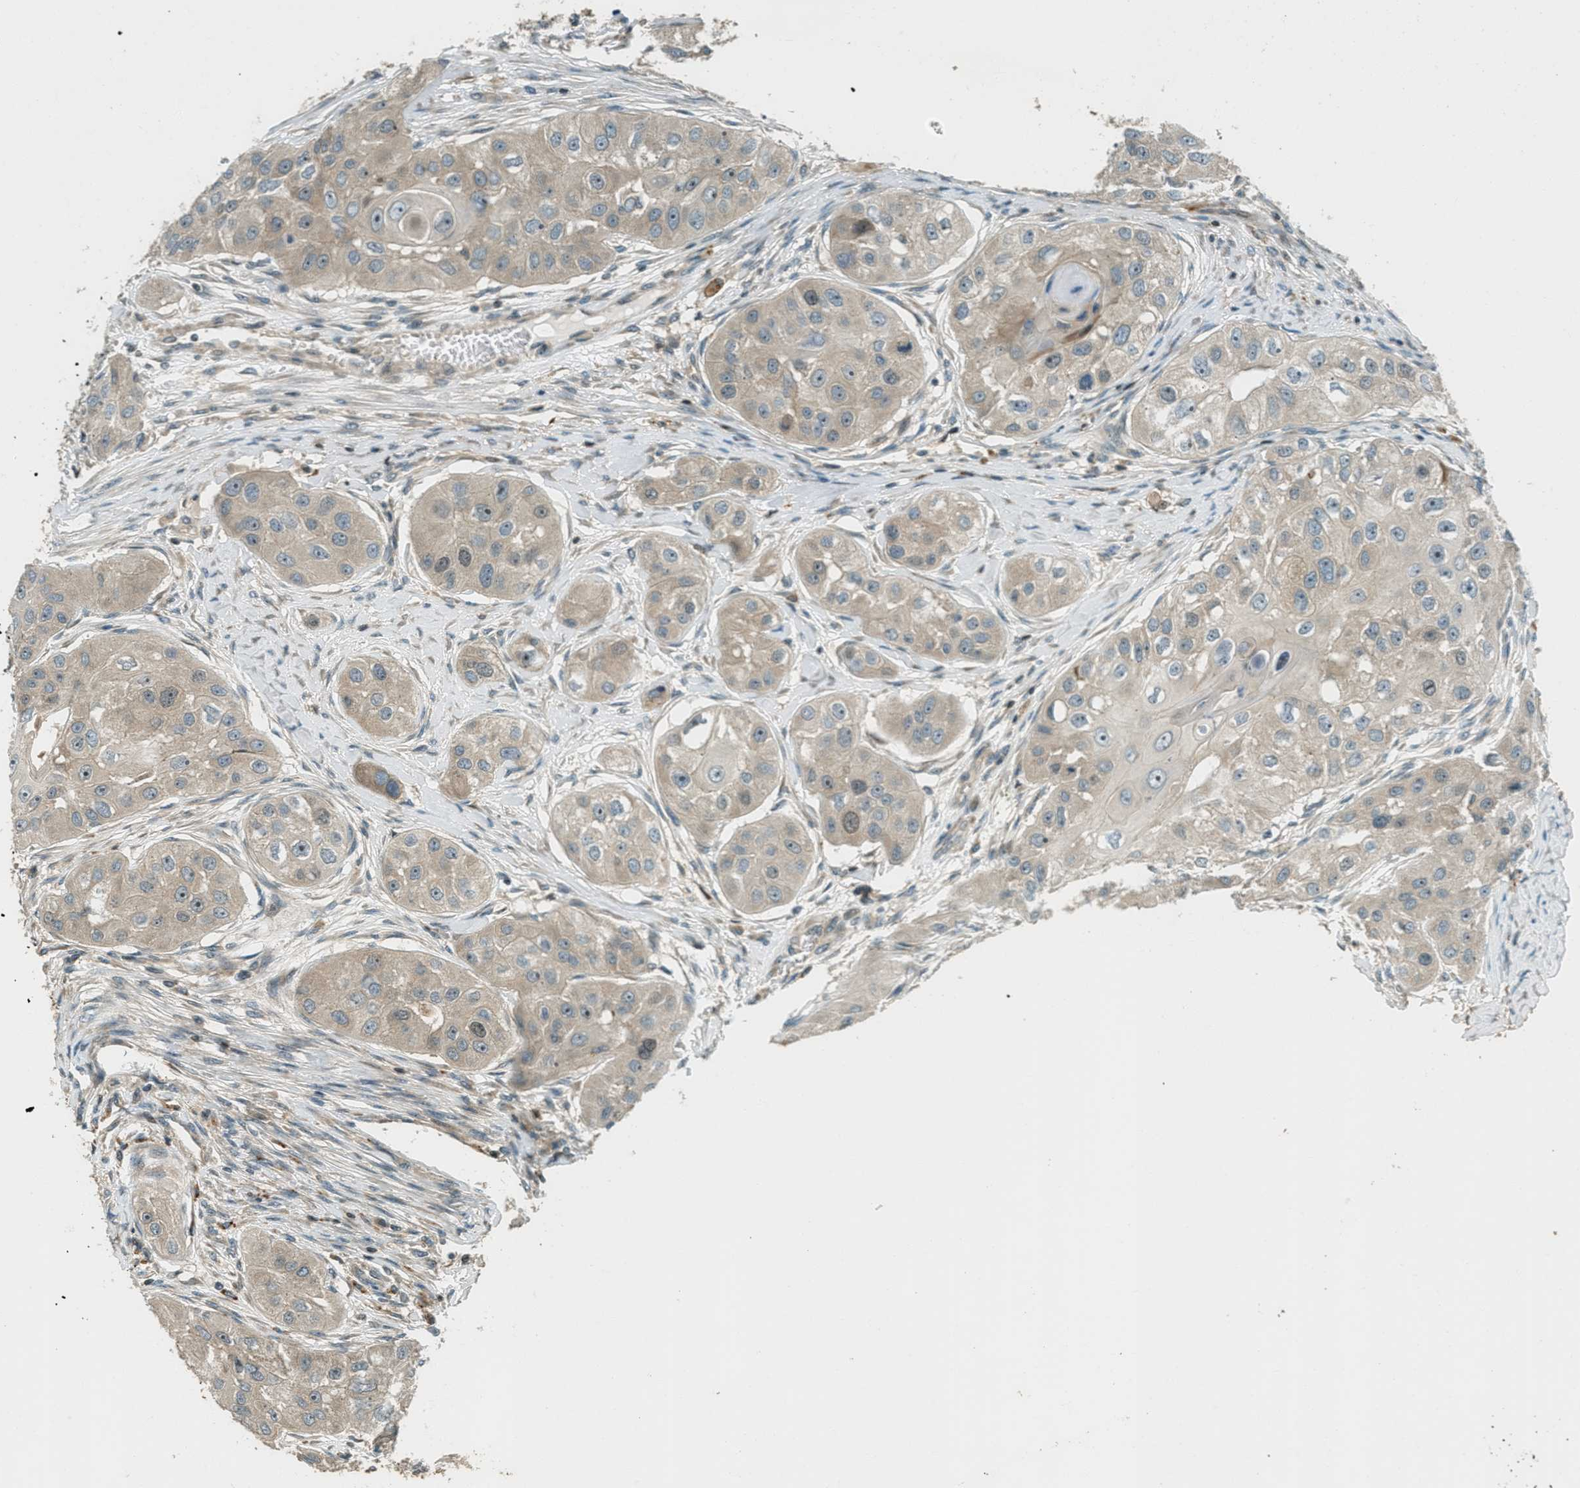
{"staining": {"intensity": "weak", "quantity": "25%-75%", "location": "cytoplasmic/membranous"}, "tissue": "head and neck cancer", "cell_type": "Tumor cells", "image_type": "cancer", "snomed": [{"axis": "morphology", "description": "Normal tissue, NOS"}, {"axis": "morphology", "description": "Squamous cell carcinoma, NOS"}, {"axis": "topography", "description": "Skeletal muscle"}, {"axis": "topography", "description": "Head-Neck"}], "caption": "Squamous cell carcinoma (head and neck) tissue displays weak cytoplasmic/membranous expression in approximately 25%-75% of tumor cells", "gene": "PTPN23", "patient": {"sex": "male", "age": 51}}